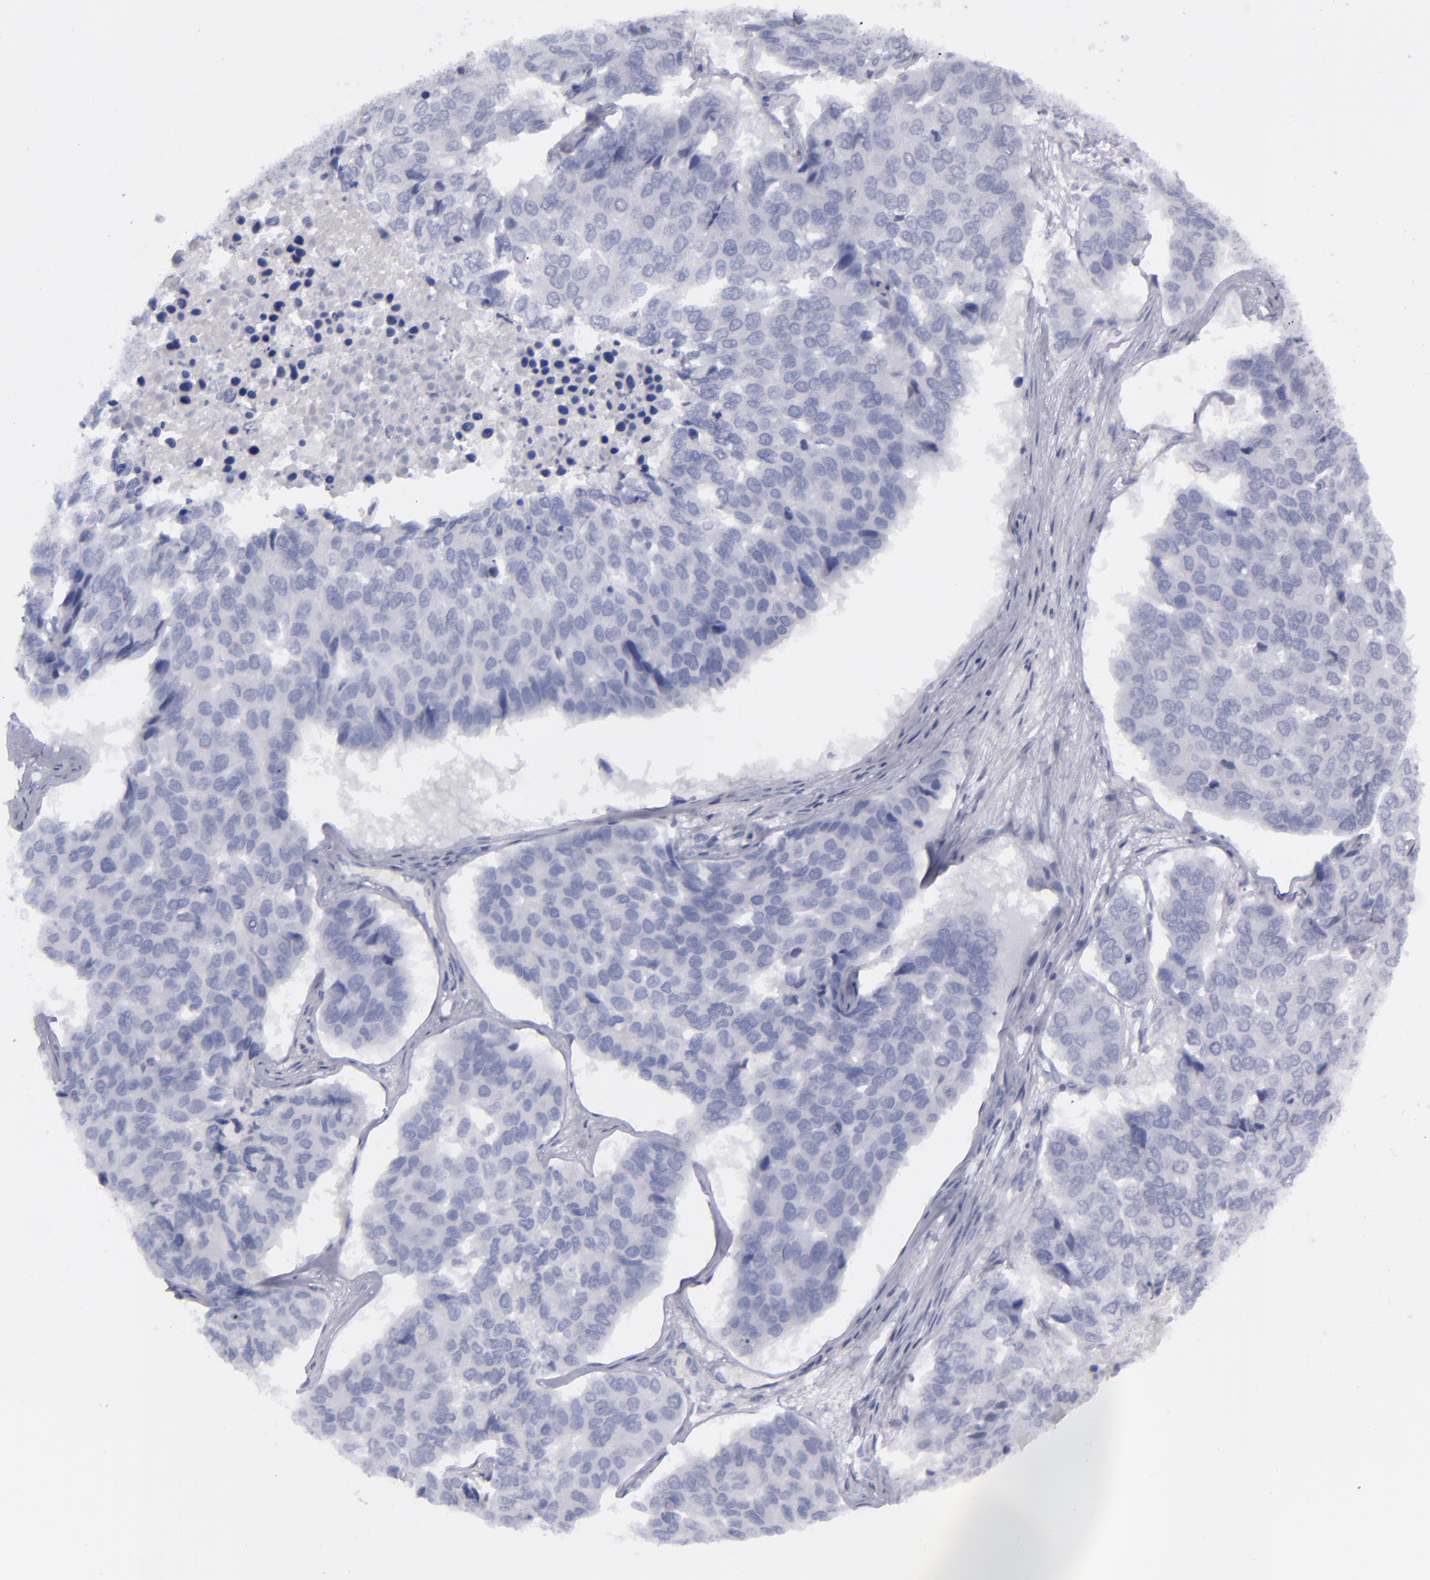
{"staining": {"intensity": "negative", "quantity": "none", "location": "none"}, "tissue": "pancreatic cancer", "cell_type": "Tumor cells", "image_type": "cancer", "snomed": [{"axis": "morphology", "description": "Adenocarcinoma, NOS"}, {"axis": "topography", "description": "Pancreas"}], "caption": "Immunohistochemistry (IHC) micrograph of pancreatic cancer (adenocarcinoma) stained for a protein (brown), which exhibits no staining in tumor cells.", "gene": "CD22", "patient": {"sex": "male", "age": 50}}